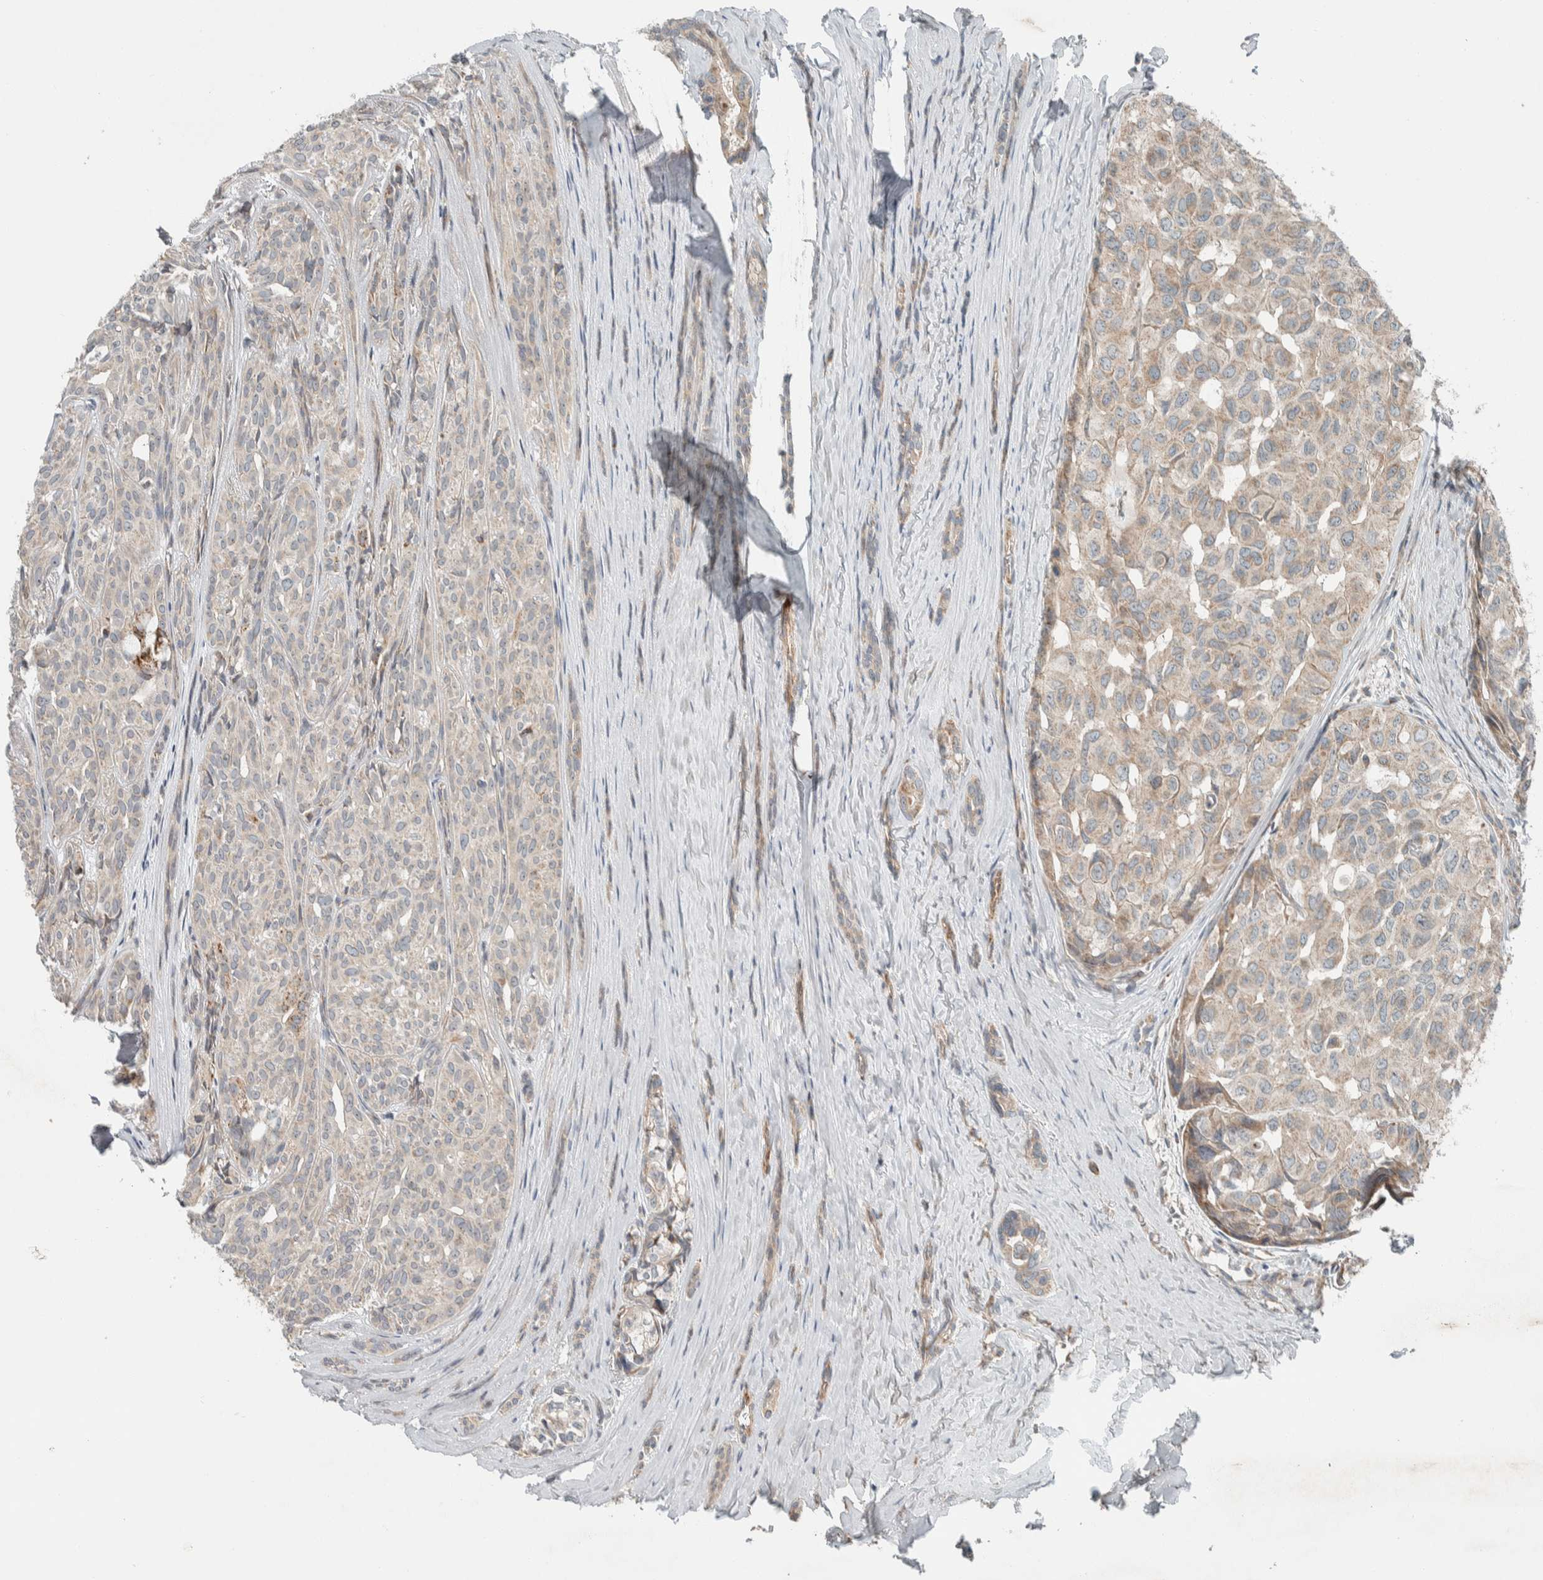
{"staining": {"intensity": "weak", "quantity": "25%-75%", "location": "cytoplasmic/membranous"}, "tissue": "head and neck cancer", "cell_type": "Tumor cells", "image_type": "cancer", "snomed": [{"axis": "morphology", "description": "Adenocarcinoma, NOS"}, {"axis": "topography", "description": "Salivary gland, NOS"}, {"axis": "topography", "description": "Head-Neck"}], "caption": "A brown stain shows weak cytoplasmic/membranous expression of a protein in head and neck adenocarcinoma tumor cells.", "gene": "SLFN12L", "patient": {"sex": "female", "age": 76}}